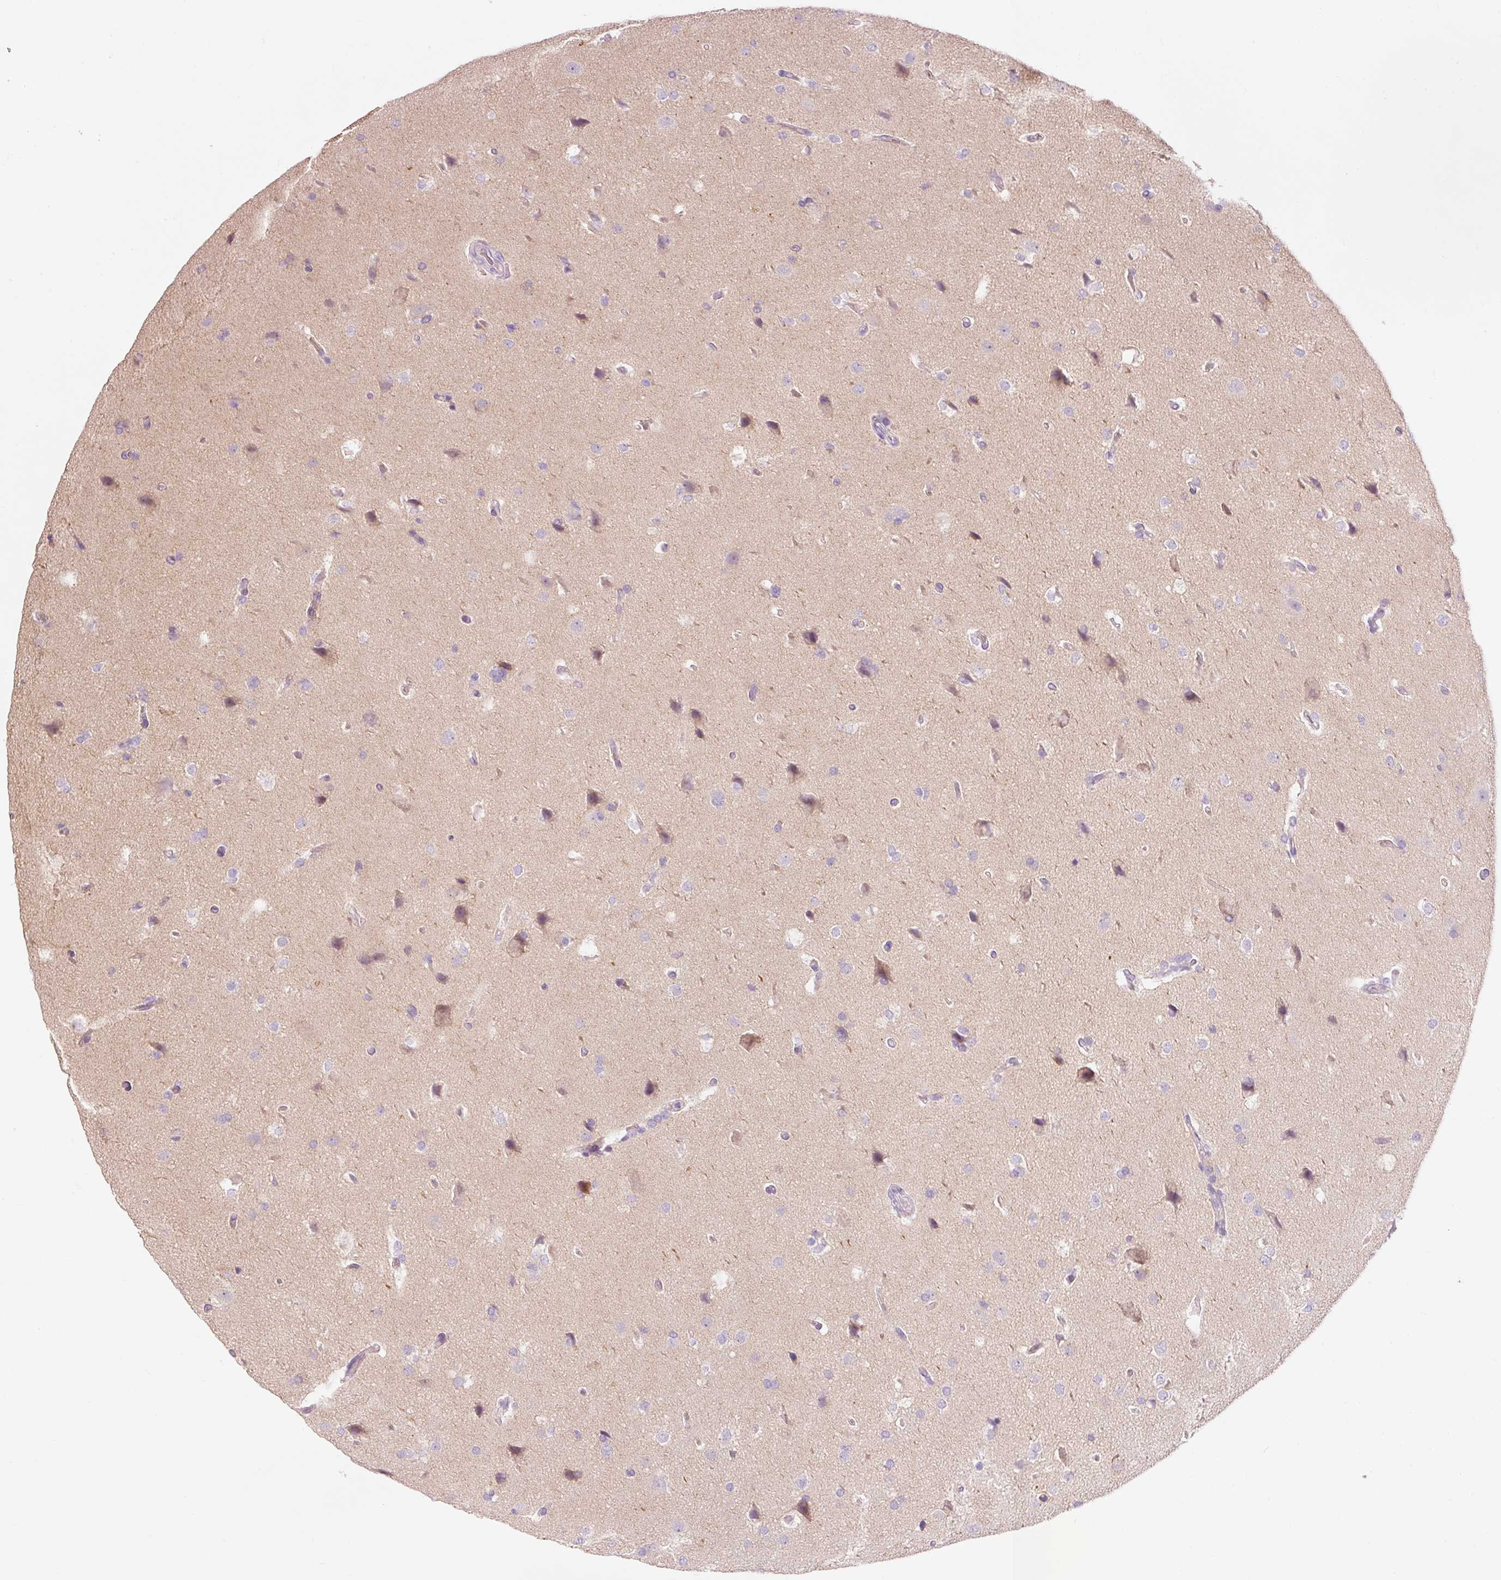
{"staining": {"intensity": "negative", "quantity": "none", "location": "none"}, "tissue": "glioma", "cell_type": "Tumor cells", "image_type": "cancer", "snomed": [{"axis": "morphology", "description": "Glioma, malignant, High grade"}, {"axis": "topography", "description": "Brain"}], "caption": "Immunohistochemistry photomicrograph of neoplastic tissue: human glioma stained with DAB demonstrates no significant protein expression in tumor cells.", "gene": "DHRS11", "patient": {"sex": "male", "age": 56}}